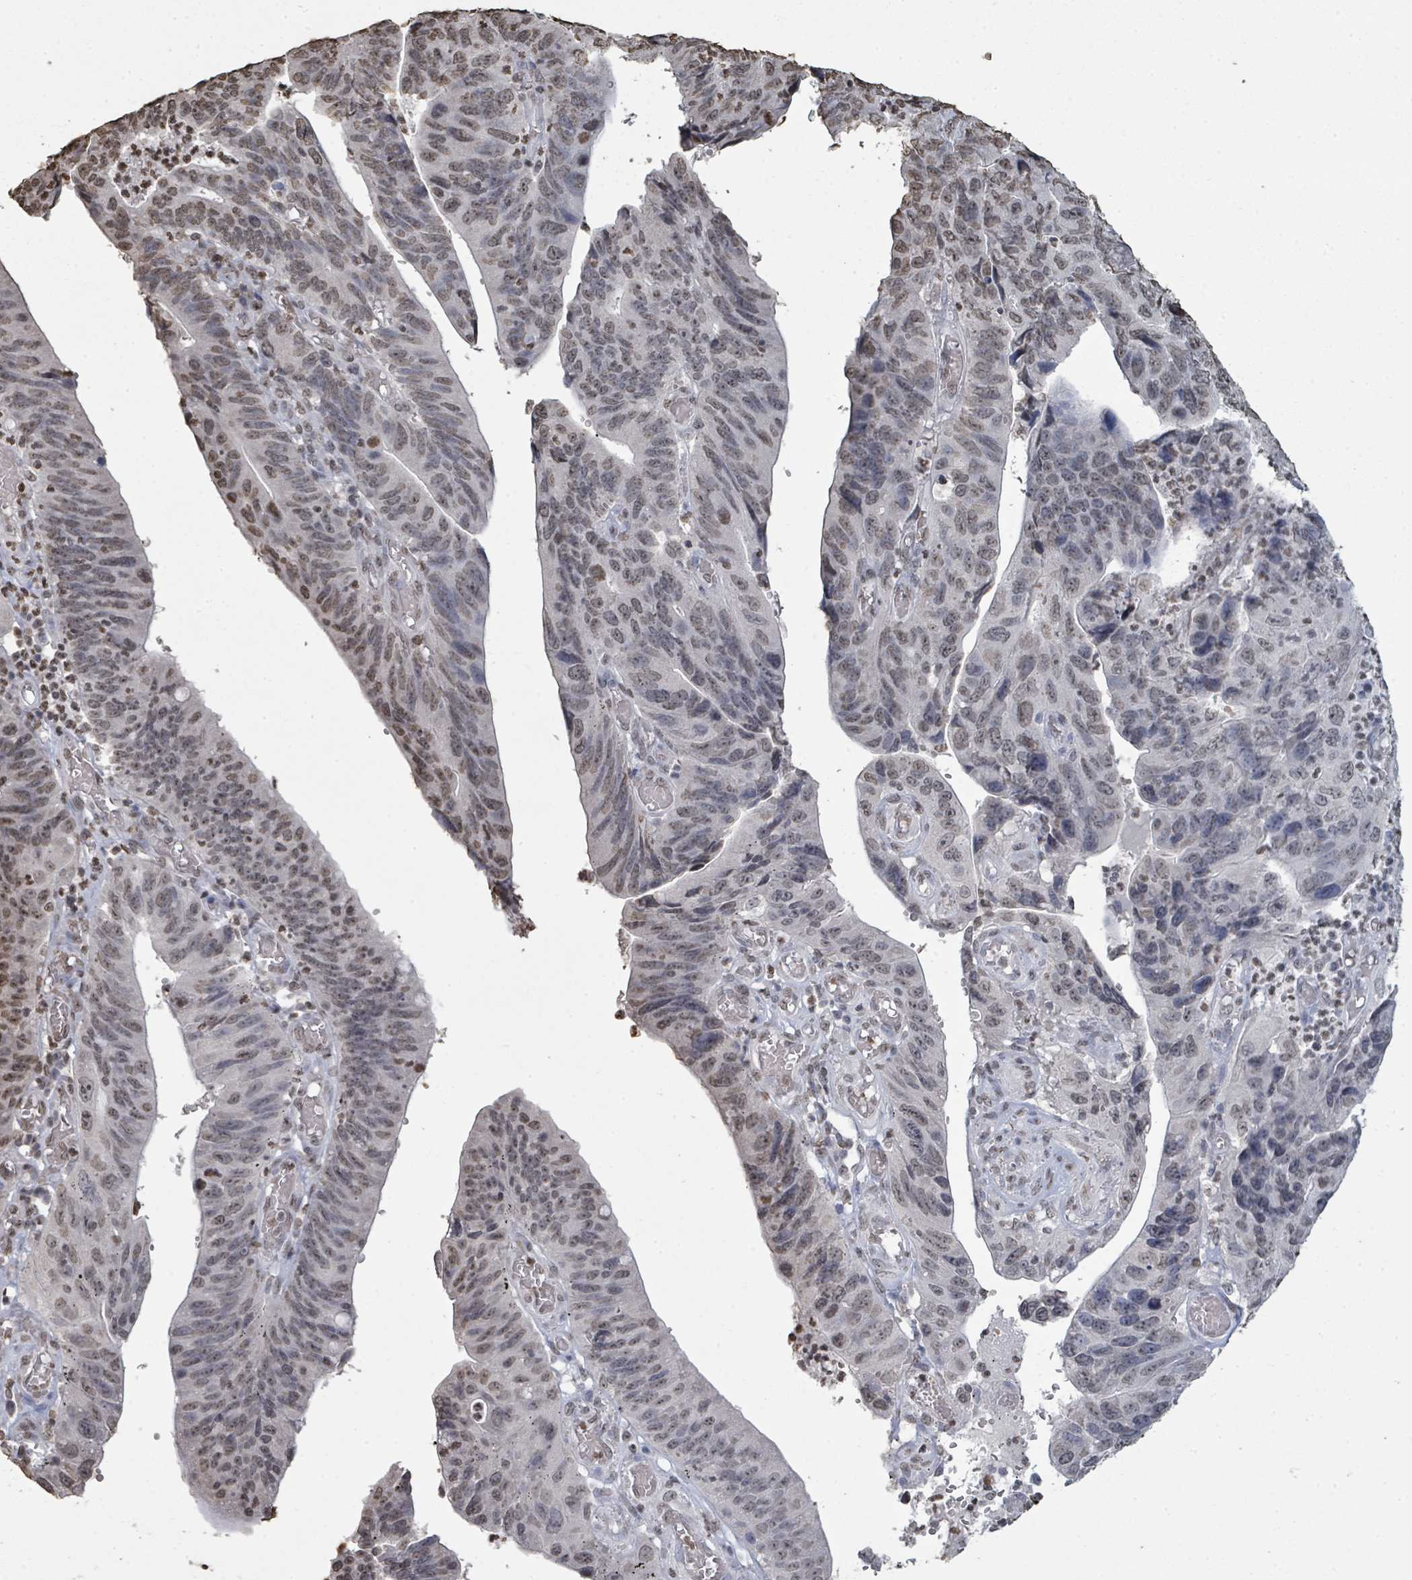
{"staining": {"intensity": "moderate", "quantity": "<25%", "location": "nuclear"}, "tissue": "stomach cancer", "cell_type": "Tumor cells", "image_type": "cancer", "snomed": [{"axis": "morphology", "description": "Adenocarcinoma, NOS"}, {"axis": "topography", "description": "Stomach"}], "caption": "A photomicrograph of stomach cancer stained for a protein shows moderate nuclear brown staining in tumor cells.", "gene": "MRPS12", "patient": {"sex": "male", "age": 59}}